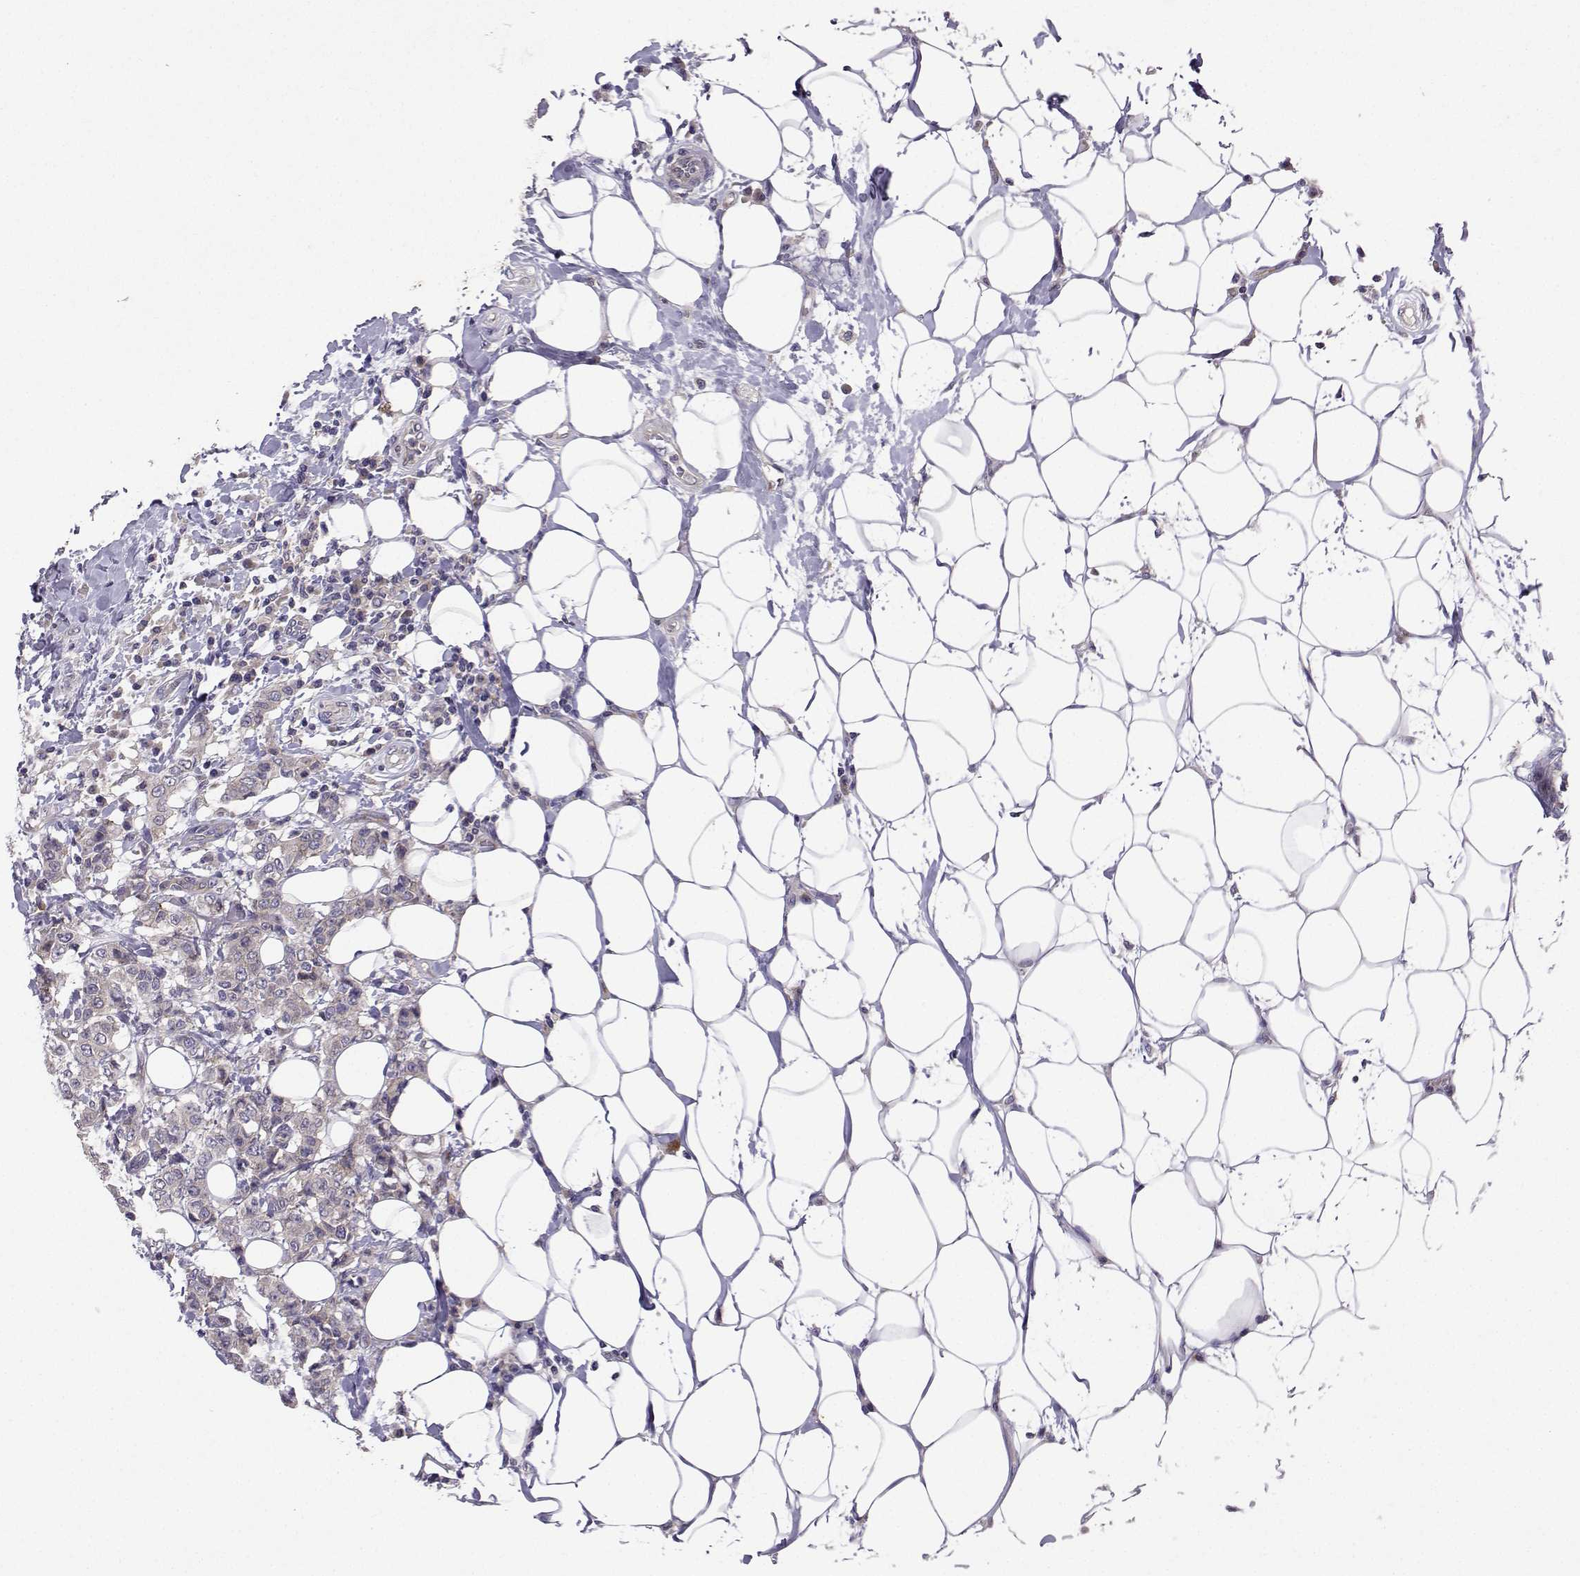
{"staining": {"intensity": "weak", "quantity": "25%-75%", "location": "cytoplasmic/membranous"}, "tissue": "breast cancer", "cell_type": "Tumor cells", "image_type": "cancer", "snomed": [{"axis": "morphology", "description": "Duct carcinoma"}, {"axis": "topography", "description": "Breast"}], "caption": "Invasive ductal carcinoma (breast) tissue shows weak cytoplasmic/membranous expression in about 25%-75% of tumor cells (Stains: DAB in brown, nuclei in blue, Microscopy: brightfield microscopy at high magnification).", "gene": "STXBP5", "patient": {"sex": "female", "age": 27}}